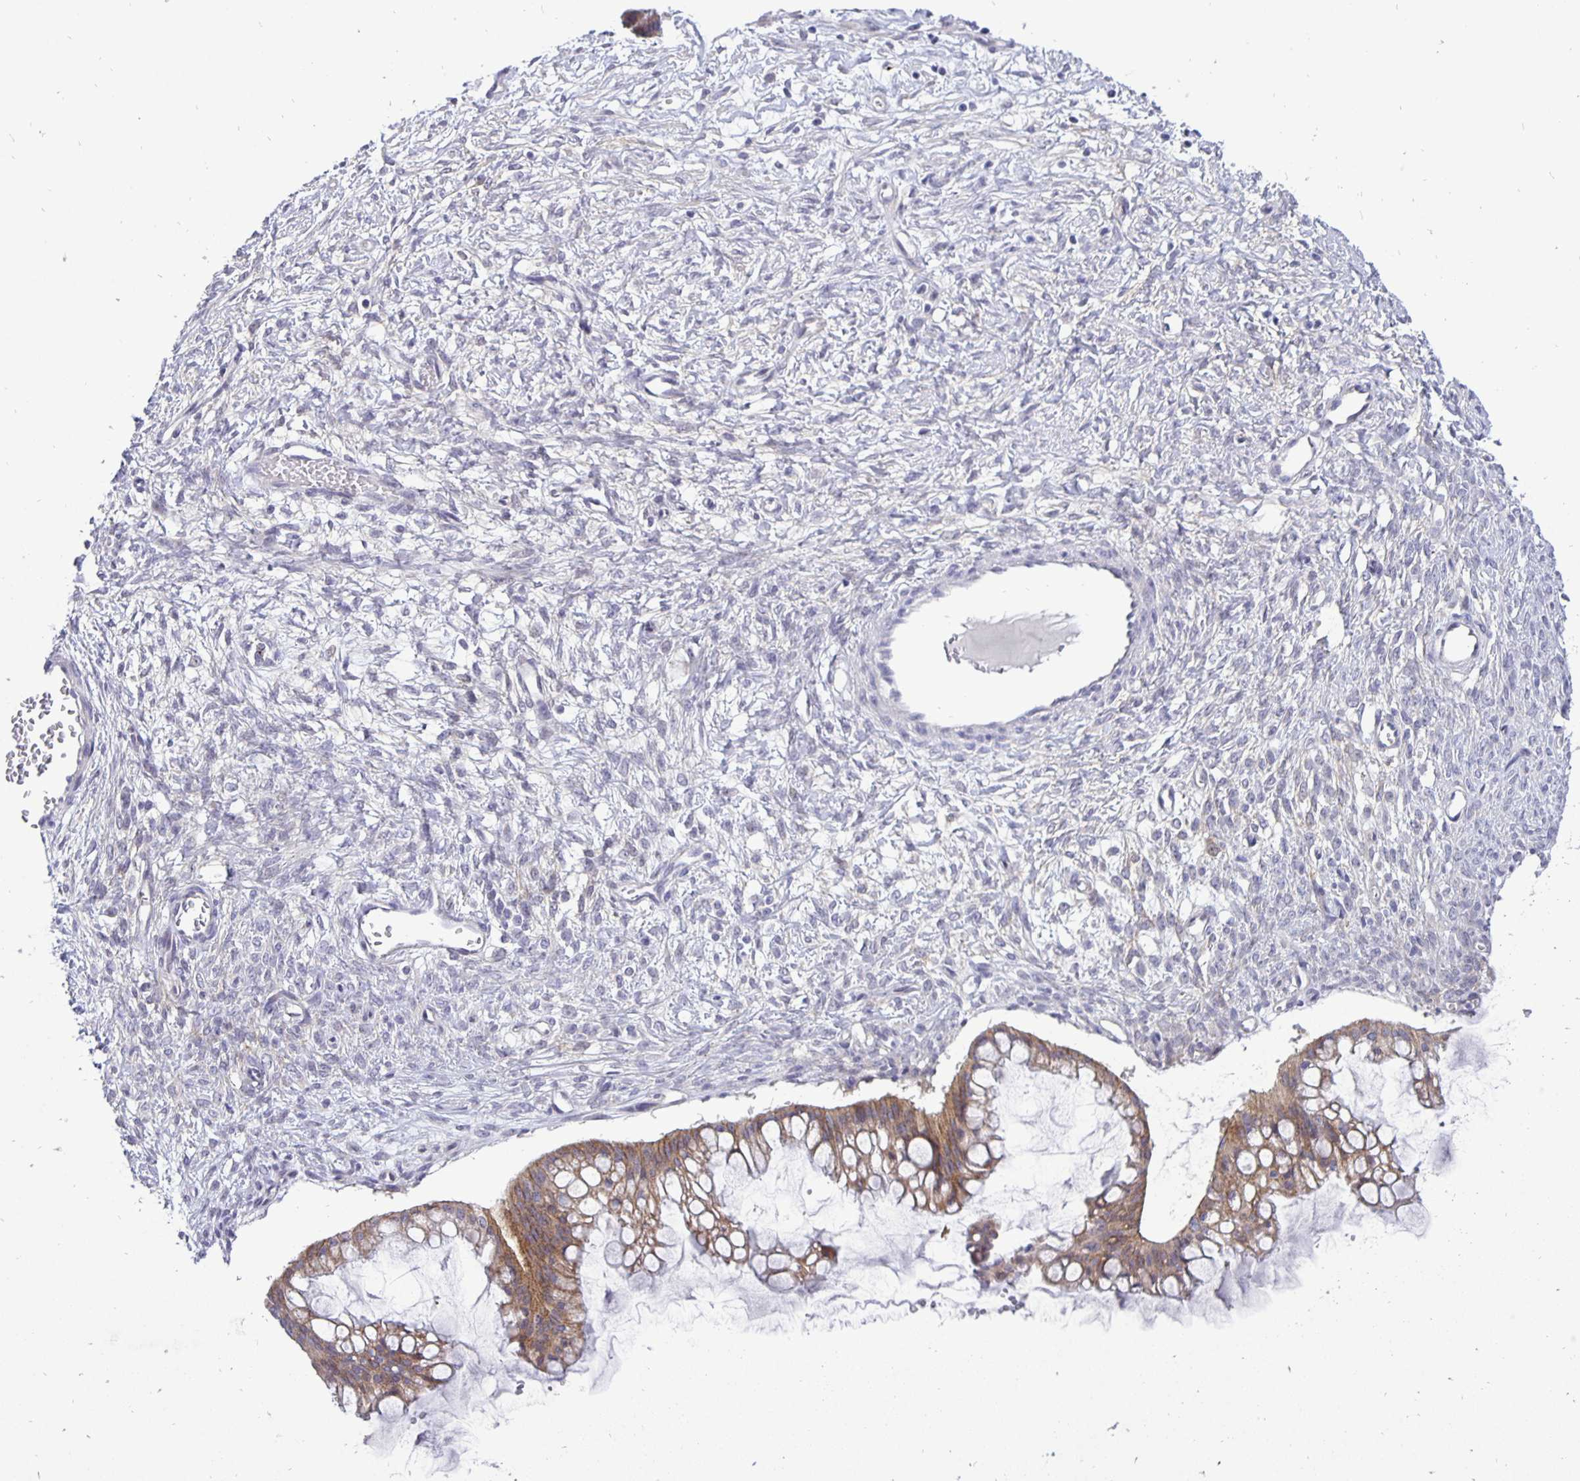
{"staining": {"intensity": "weak", "quantity": ">75%", "location": "cytoplasmic/membranous"}, "tissue": "ovarian cancer", "cell_type": "Tumor cells", "image_type": "cancer", "snomed": [{"axis": "morphology", "description": "Cystadenocarcinoma, mucinous, NOS"}, {"axis": "topography", "description": "Ovary"}], "caption": "Brown immunohistochemical staining in human mucinous cystadenocarcinoma (ovarian) exhibits weak cytoplasmic/membranous expression in approximately >75% of tumor cells.", "gene": "ERBB2", "patient": {"sex": "female", "age": 73}}